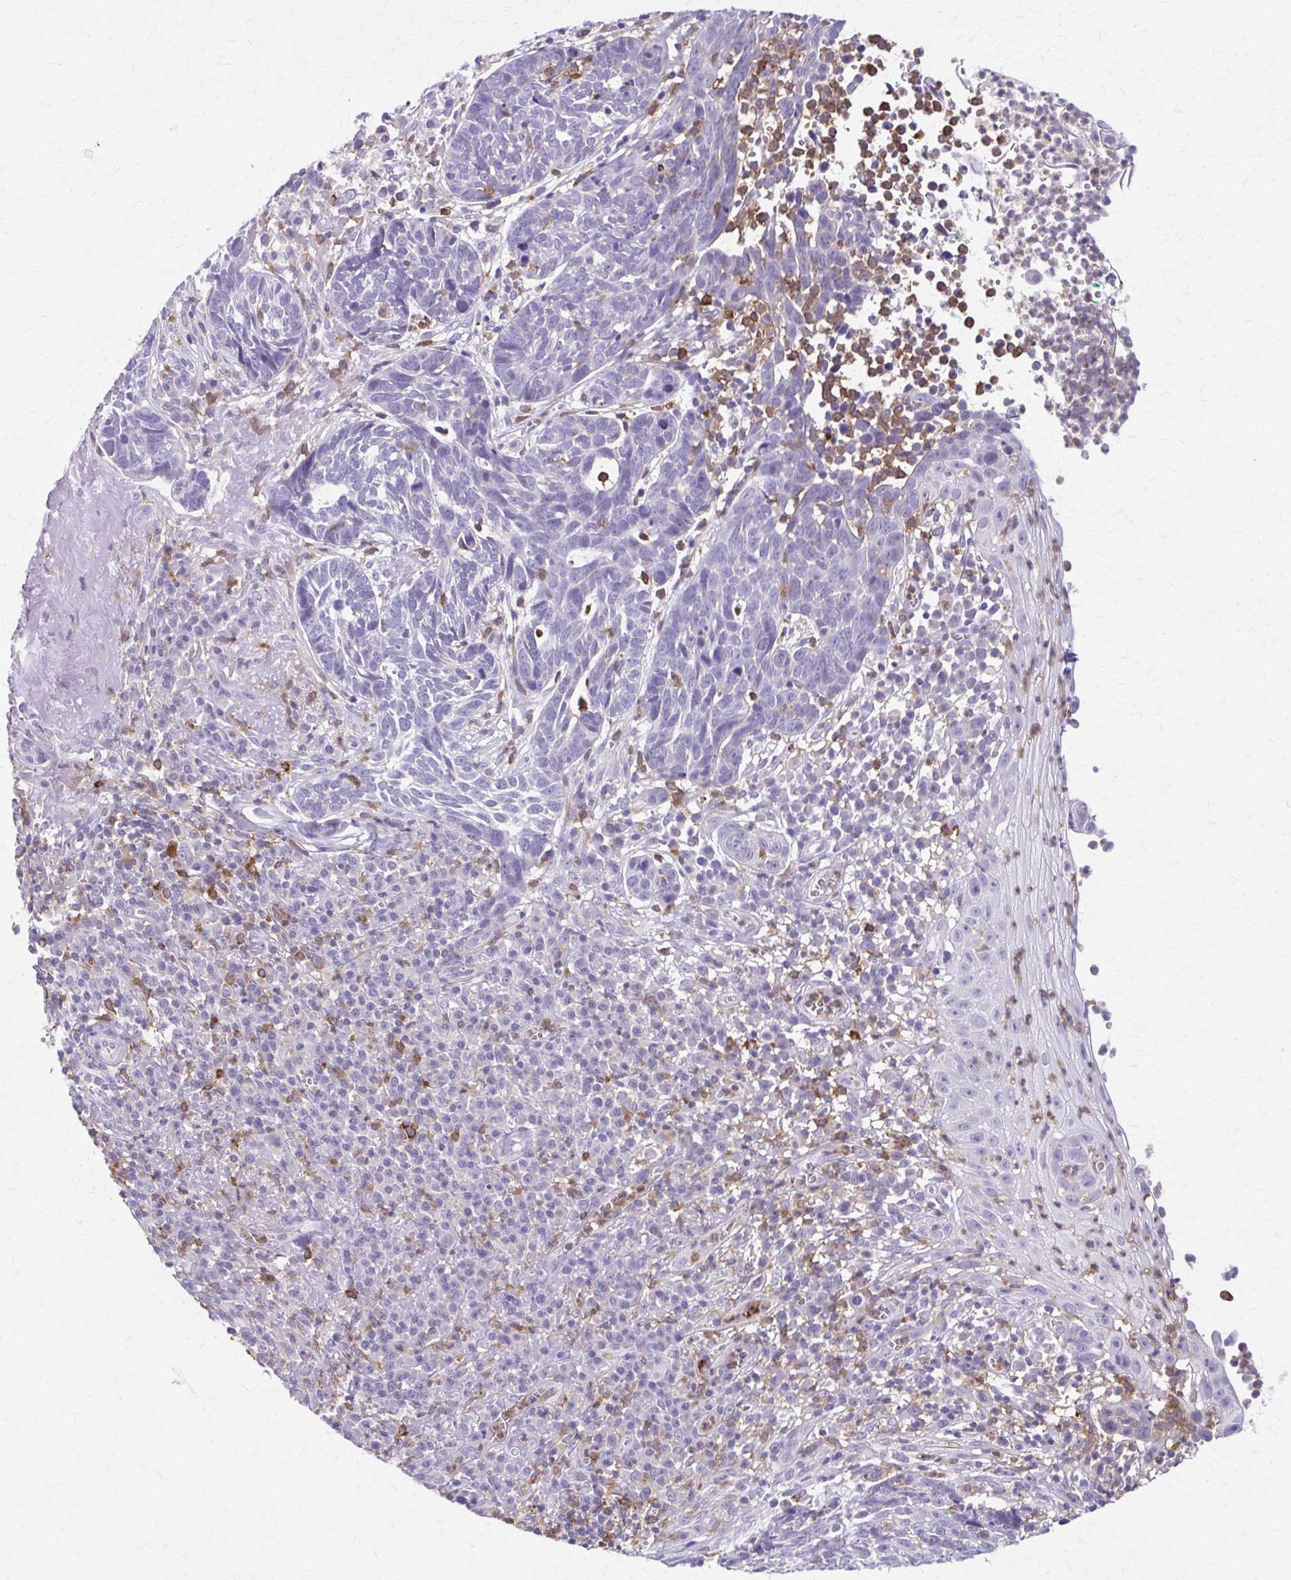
{"staining": {"intensity": "negative", "quantity": "none", "location": "none"}, "tissue": "skin cancer", "cell_type": "Tumor cells", "image_type": "cancer", "snomed": [{"axis": "morphology", "description": "Basal cell carcinoma"}, {"axis": "topography", "description": "Skin"}, {"axis": "topography", "description": "Skin of face"}], "caption": "This is a micrograph of IHC staining of skin basal cell carcinoma, which shows no staining in tumor cells. (DAB IHC visualized using brightfield microscopy, high magnification).", "gene": "PIK3AP1", "patient": {"sex": "female", "age": 95}}